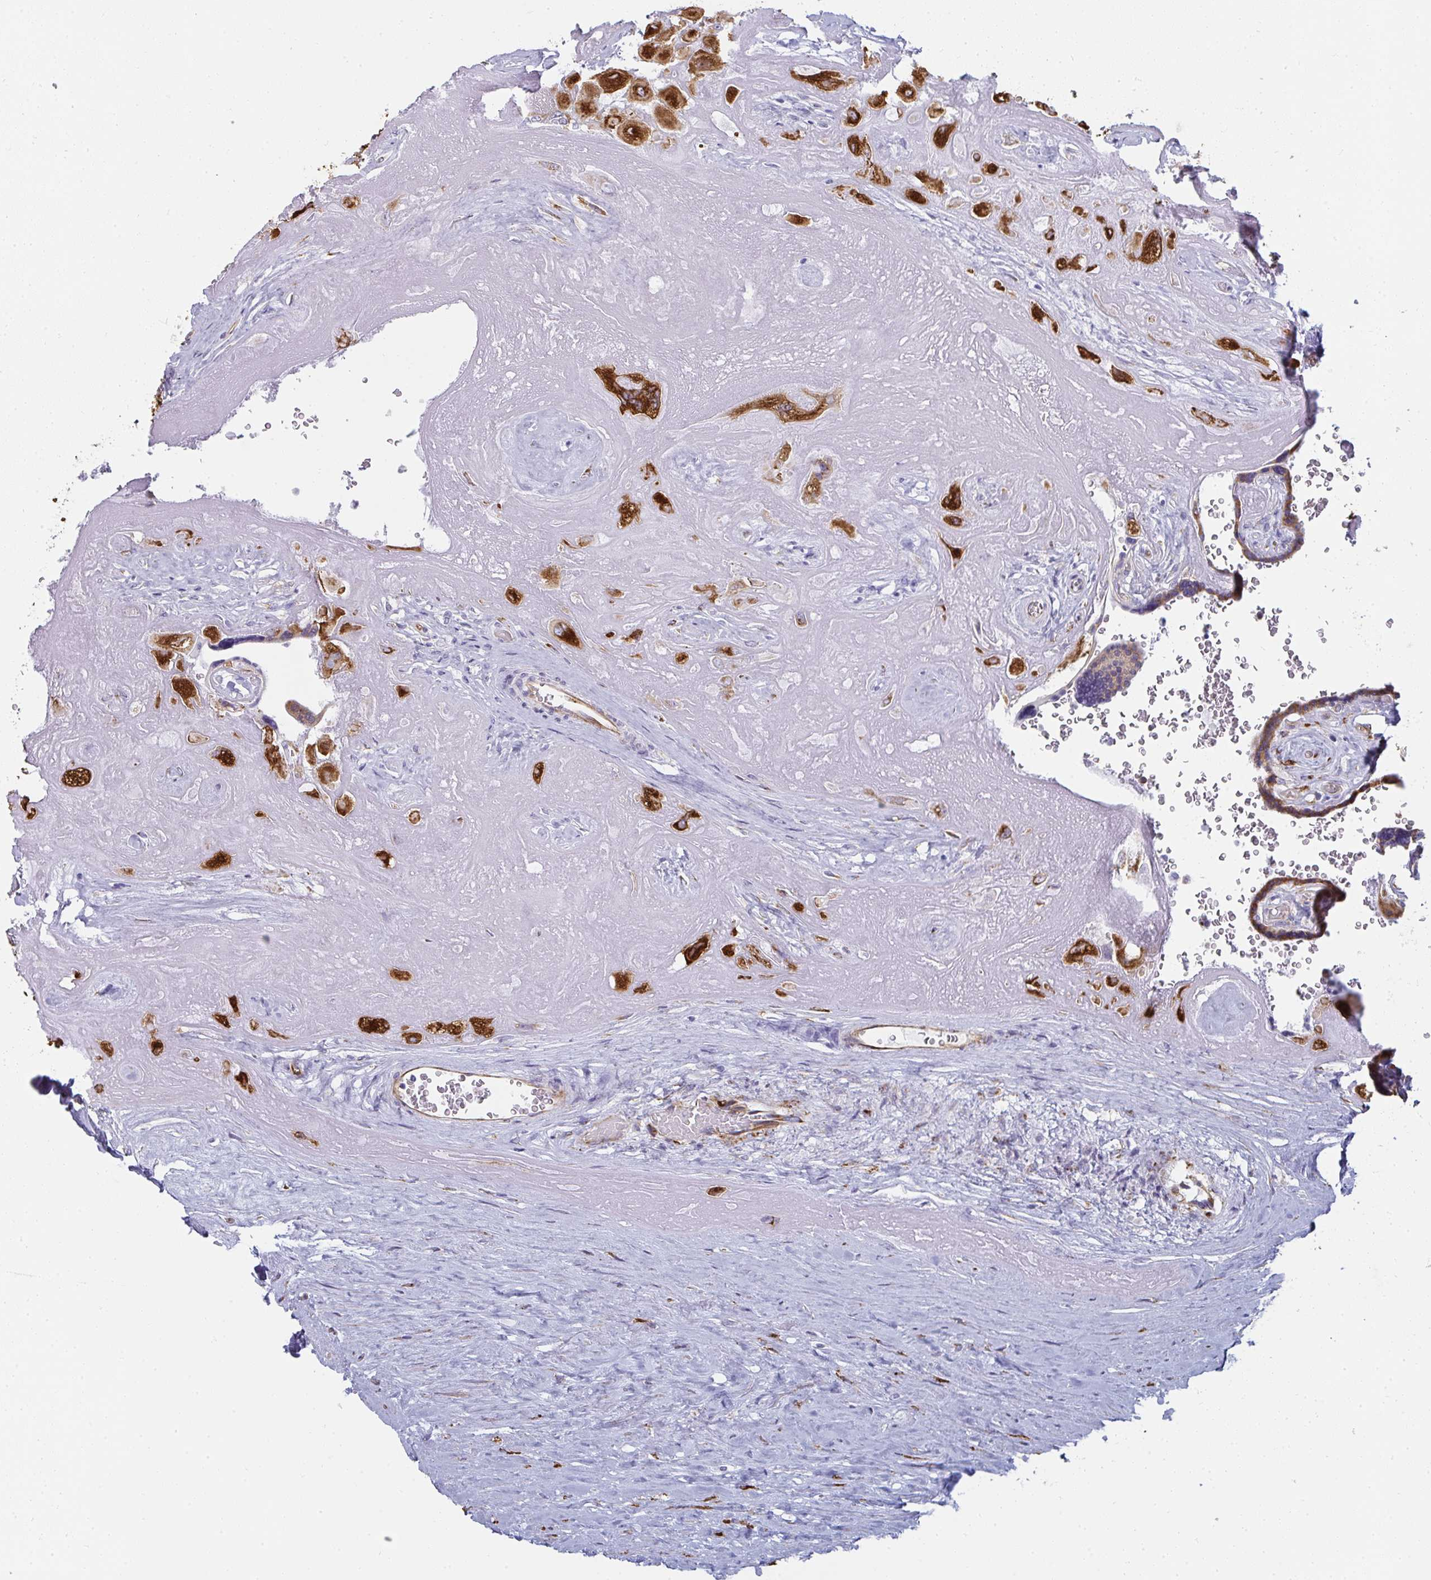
{"staining": {"intensity": "strong", "quantity": ">75%", "location": "cytoplasmic/membranous"}, "tissue": "placenta", "cell_type": "Decidual cells", "image_type": "normal", "snomed": [{"axis": "morphology", "description": "Normal tissue, NOS"}, {"axis": "topography", "description": "Placenta"}], "caption": "Immunohistochemical staining of unremarkable human placenta displays high levels of strong cytoplasmic/membranous positivity in approximately >75% of decidual cells. The protein is stained brown, and the nuclei are stained in blue (DAB IHC with brightfield microscopy, high magnification).", "gene": "SHROOM1", "patient": {"sex": "female", "age": 32}}